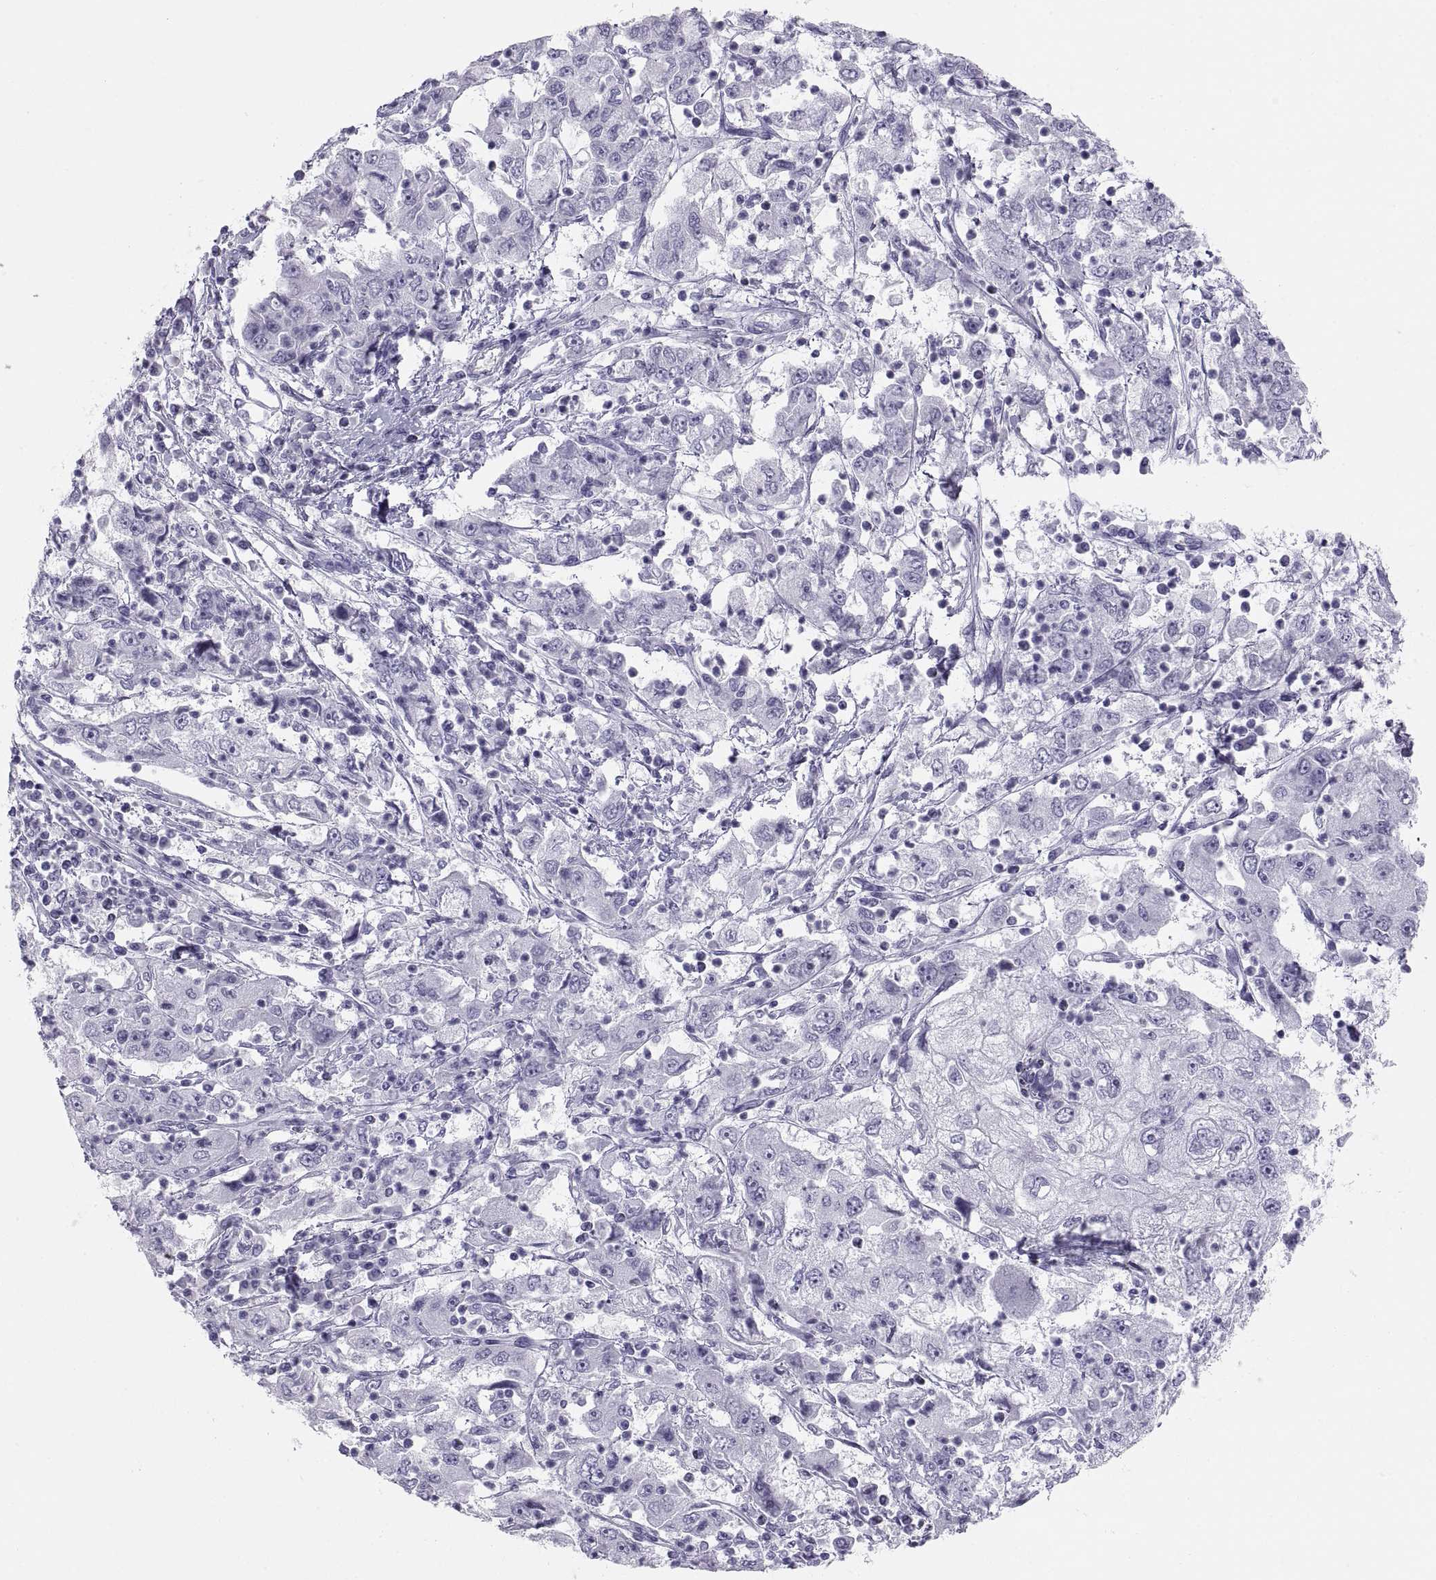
{"staining": {"intensity": "negative", "quantity": "none", "location": "none"}, "tissue": "cervical cancer", "cell_type": "Tumor cells", "image_type": "cancer", "snomed": [{"axis": "morphology", "description": "Squamous cell carcinoma, NOS"}, {"axis": "topography", "description": "Cervix"}], "caption": "Cervical cancer (squamous cell carcinoma) stained for a protein using IHC demonstrates no expression tumor cells.", "gene": "SEMG1", "patient": {"sex": "female", "age": 36}}